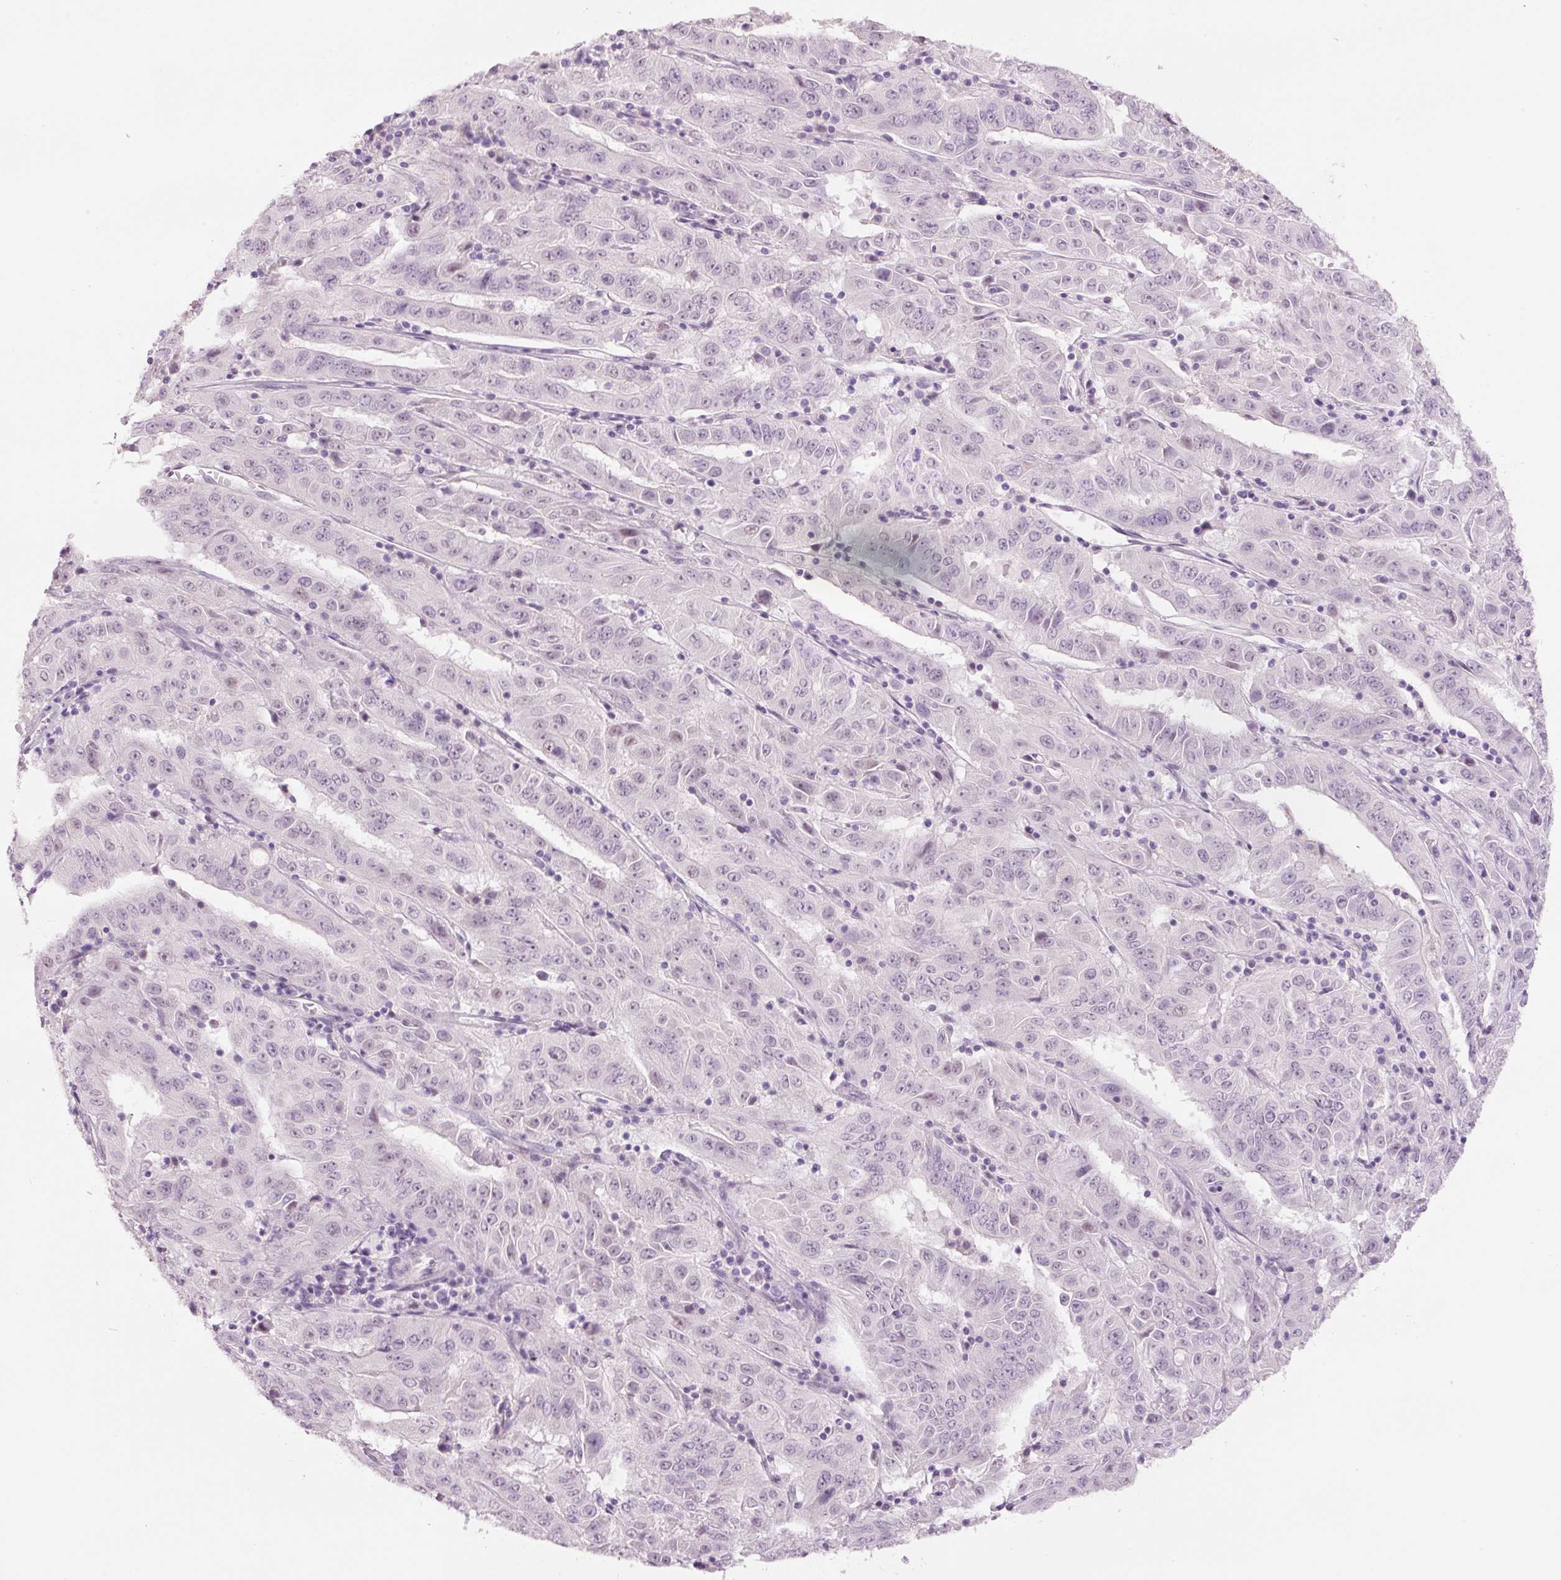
{"staining": {"intensity": "negative", "quantity": "none", "location": "none"}, "tissue": "pancreatic cancer", "cell_type": "Tumor cells", "image_type": "cancer", "snomed": [{"axis": "morphology", "description": "Adenocarcinoma, NOS"}, {"axis": "topography", "description": "Pancreas"}], "caption": "Pancreatic cancer stained for a protein using IHC exhibits no expression tumor cells.", "gene": "GCG", "patient": {"sex": "male", "age": 63}}